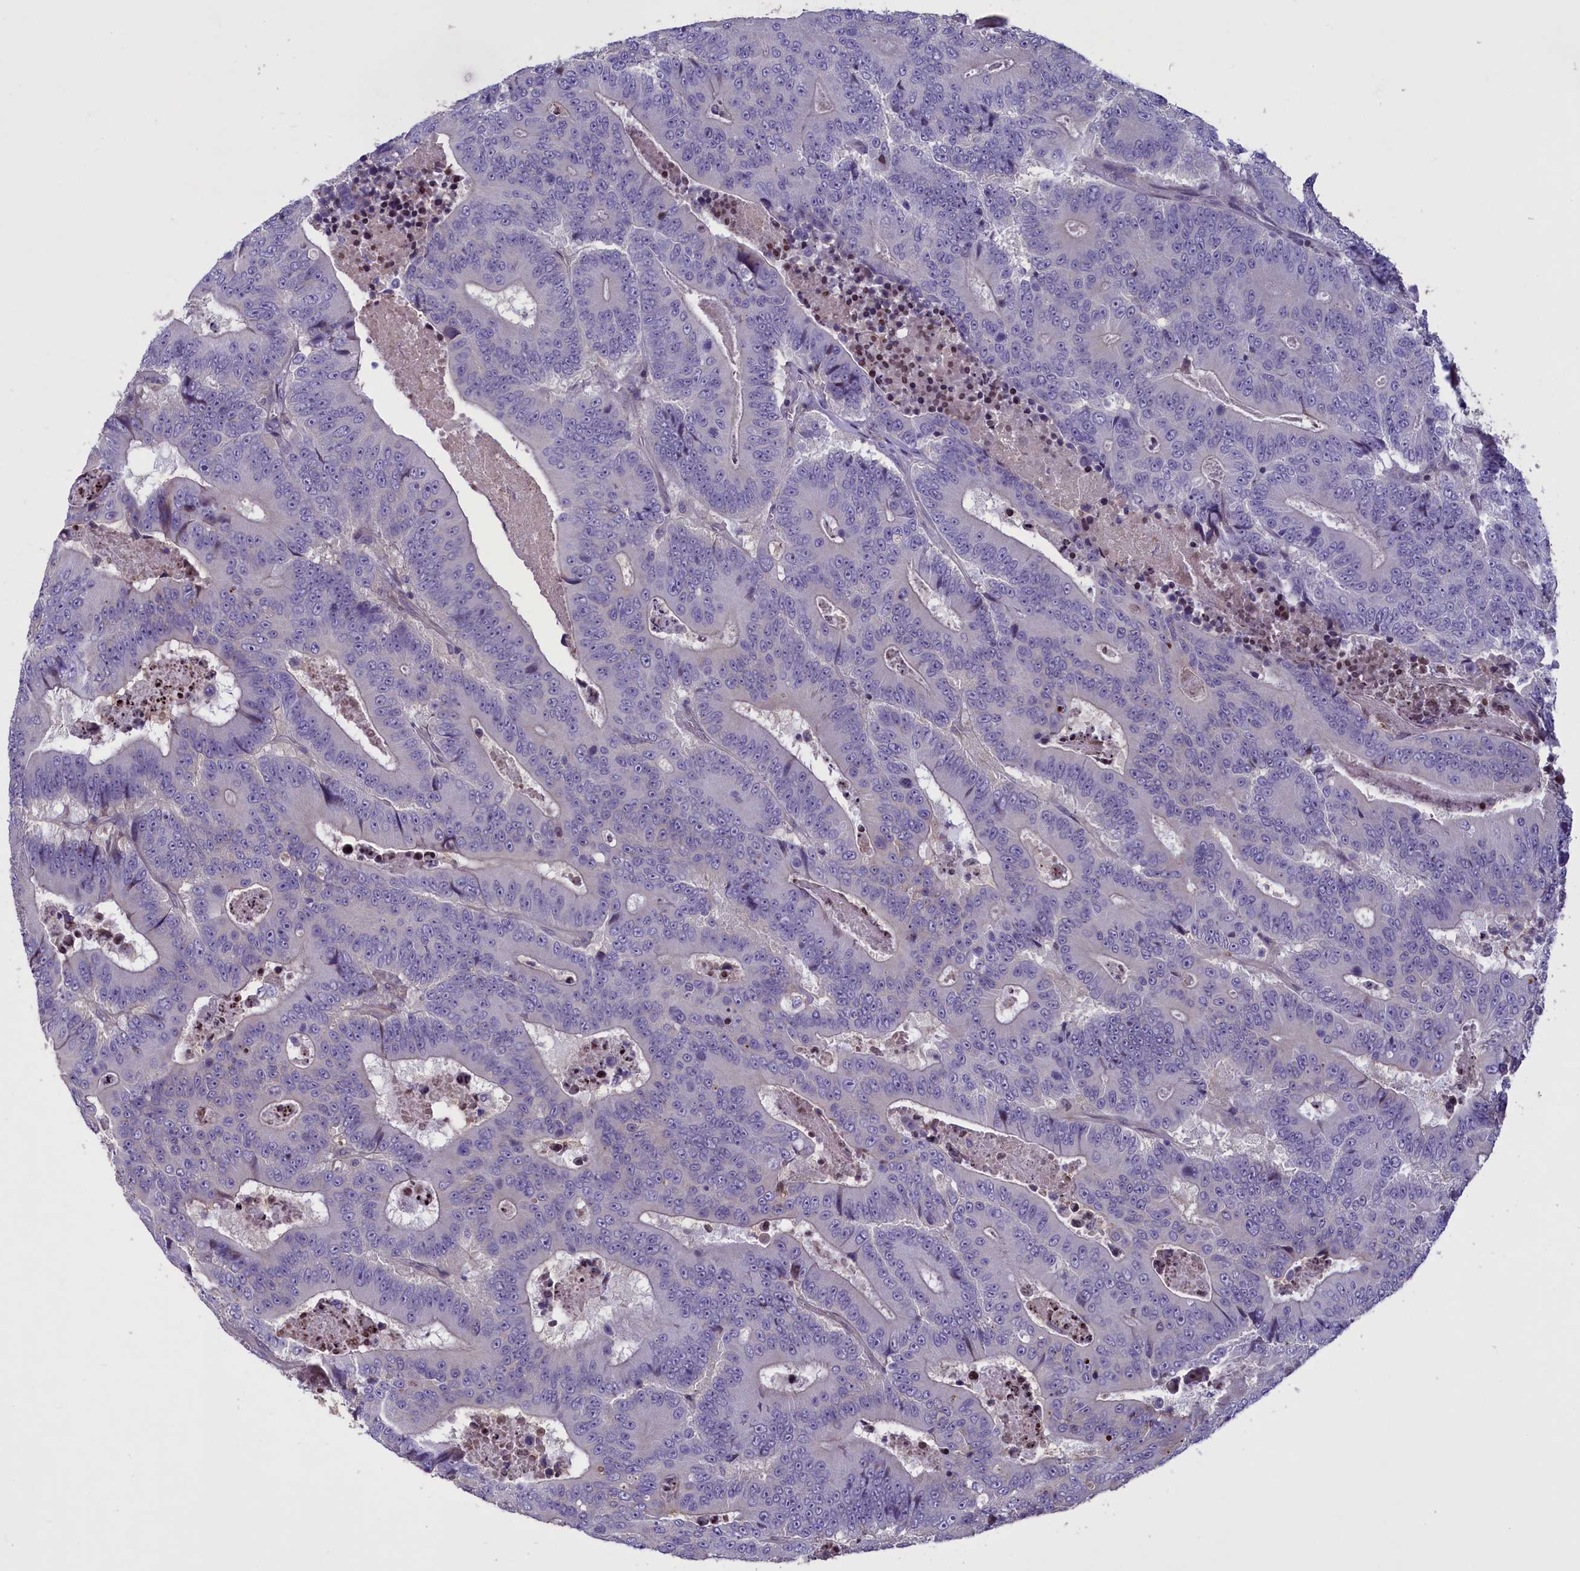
{"staining": {"intensity": "negative", "quantity": "none", "location": "none"}, "tissue": "colorectal cancer", "cell_type": "Tumor cells", "image_type": "cancer", "snomed": [{"axis": "morphology", "description": "Adenocarcinoma, NOS"}, {"axis": "topography", "description": "Colon"}], "caption": "Immunohistochemistry (IHC) histopathology image of colorectal cancer stained for a protein (brown), which reveals no expression in tumor cells.", "gene": "MAN2C1", "patient": {"sex": "male", "age": 83}}